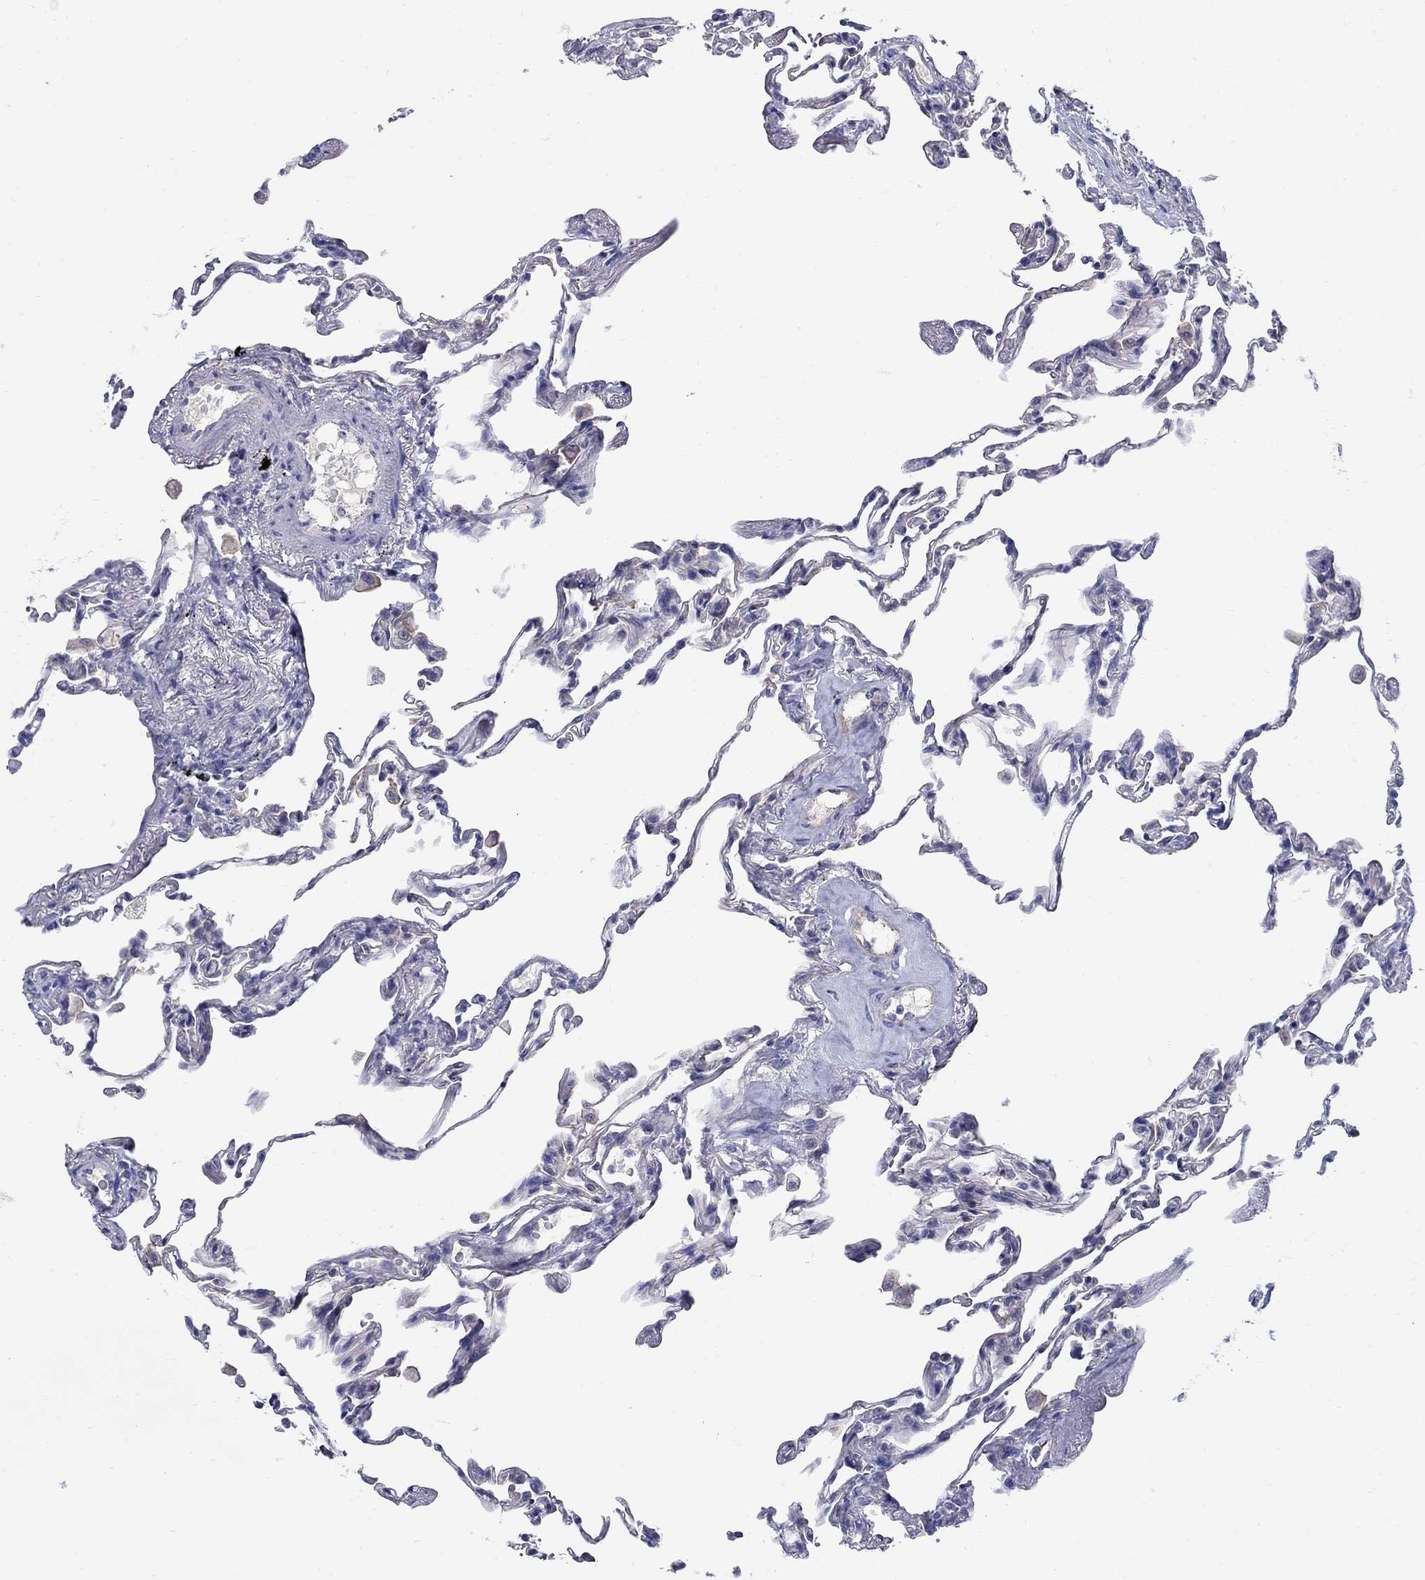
{"staining": {"intensity": "negative", "quantity": "none", "location": "none"}, "tissue": "lung", "cell_type": "Alveolar cells", "image_type": "normal", "snomed": [{"axis": "morphology", "description": "Normal tissue, NOS"}, {"axis": "topography", "description": "Lung"}], "caption": "The histopathology image exhibits no staining of alveolar cells in normal lung.", "gene": "REEP2", "patient": {"sex": "female", "age": 57}}